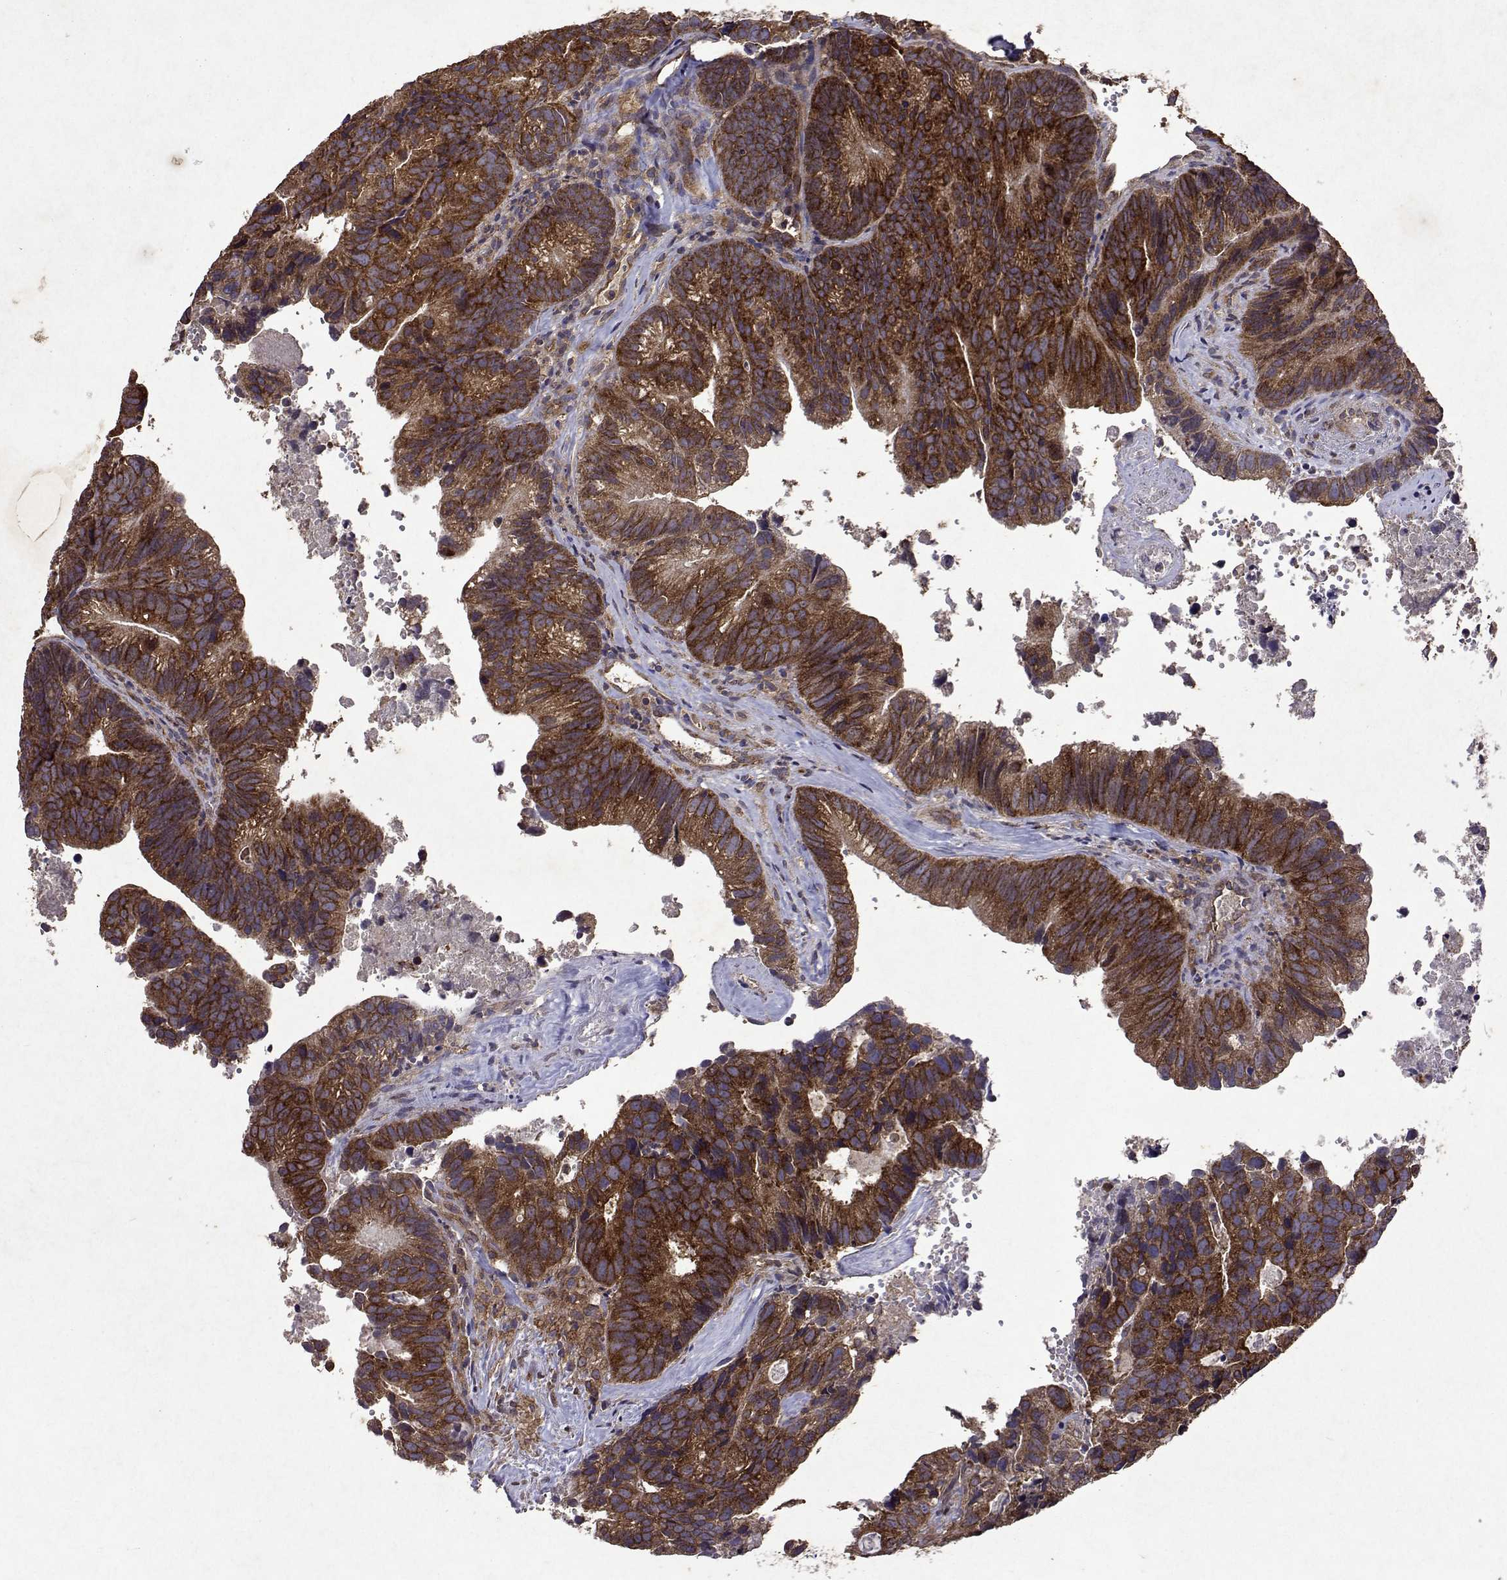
{"staining": {"intensity": "strong", "quantity": ">75%", "location": "cytoplasmic/membranous"}, "tissue": "head and neck cancer", "cell_type": "Tumor cells", "image_type": "cancer", "snomed": [{"axis": "morphology", "description": "Adenocarcinoma, NOS"}, {"axis": "topography", "description": "Head-Neck"}], "caption": "High-power microscopy captured an immunohistochemistry micrograph of head and neck cancer, revealing strong cytoplasmic/membranous positivity in about >75% of tumor cells.", "gene": "TARBP2", "patient": {"sex": "male", "age": 62}}